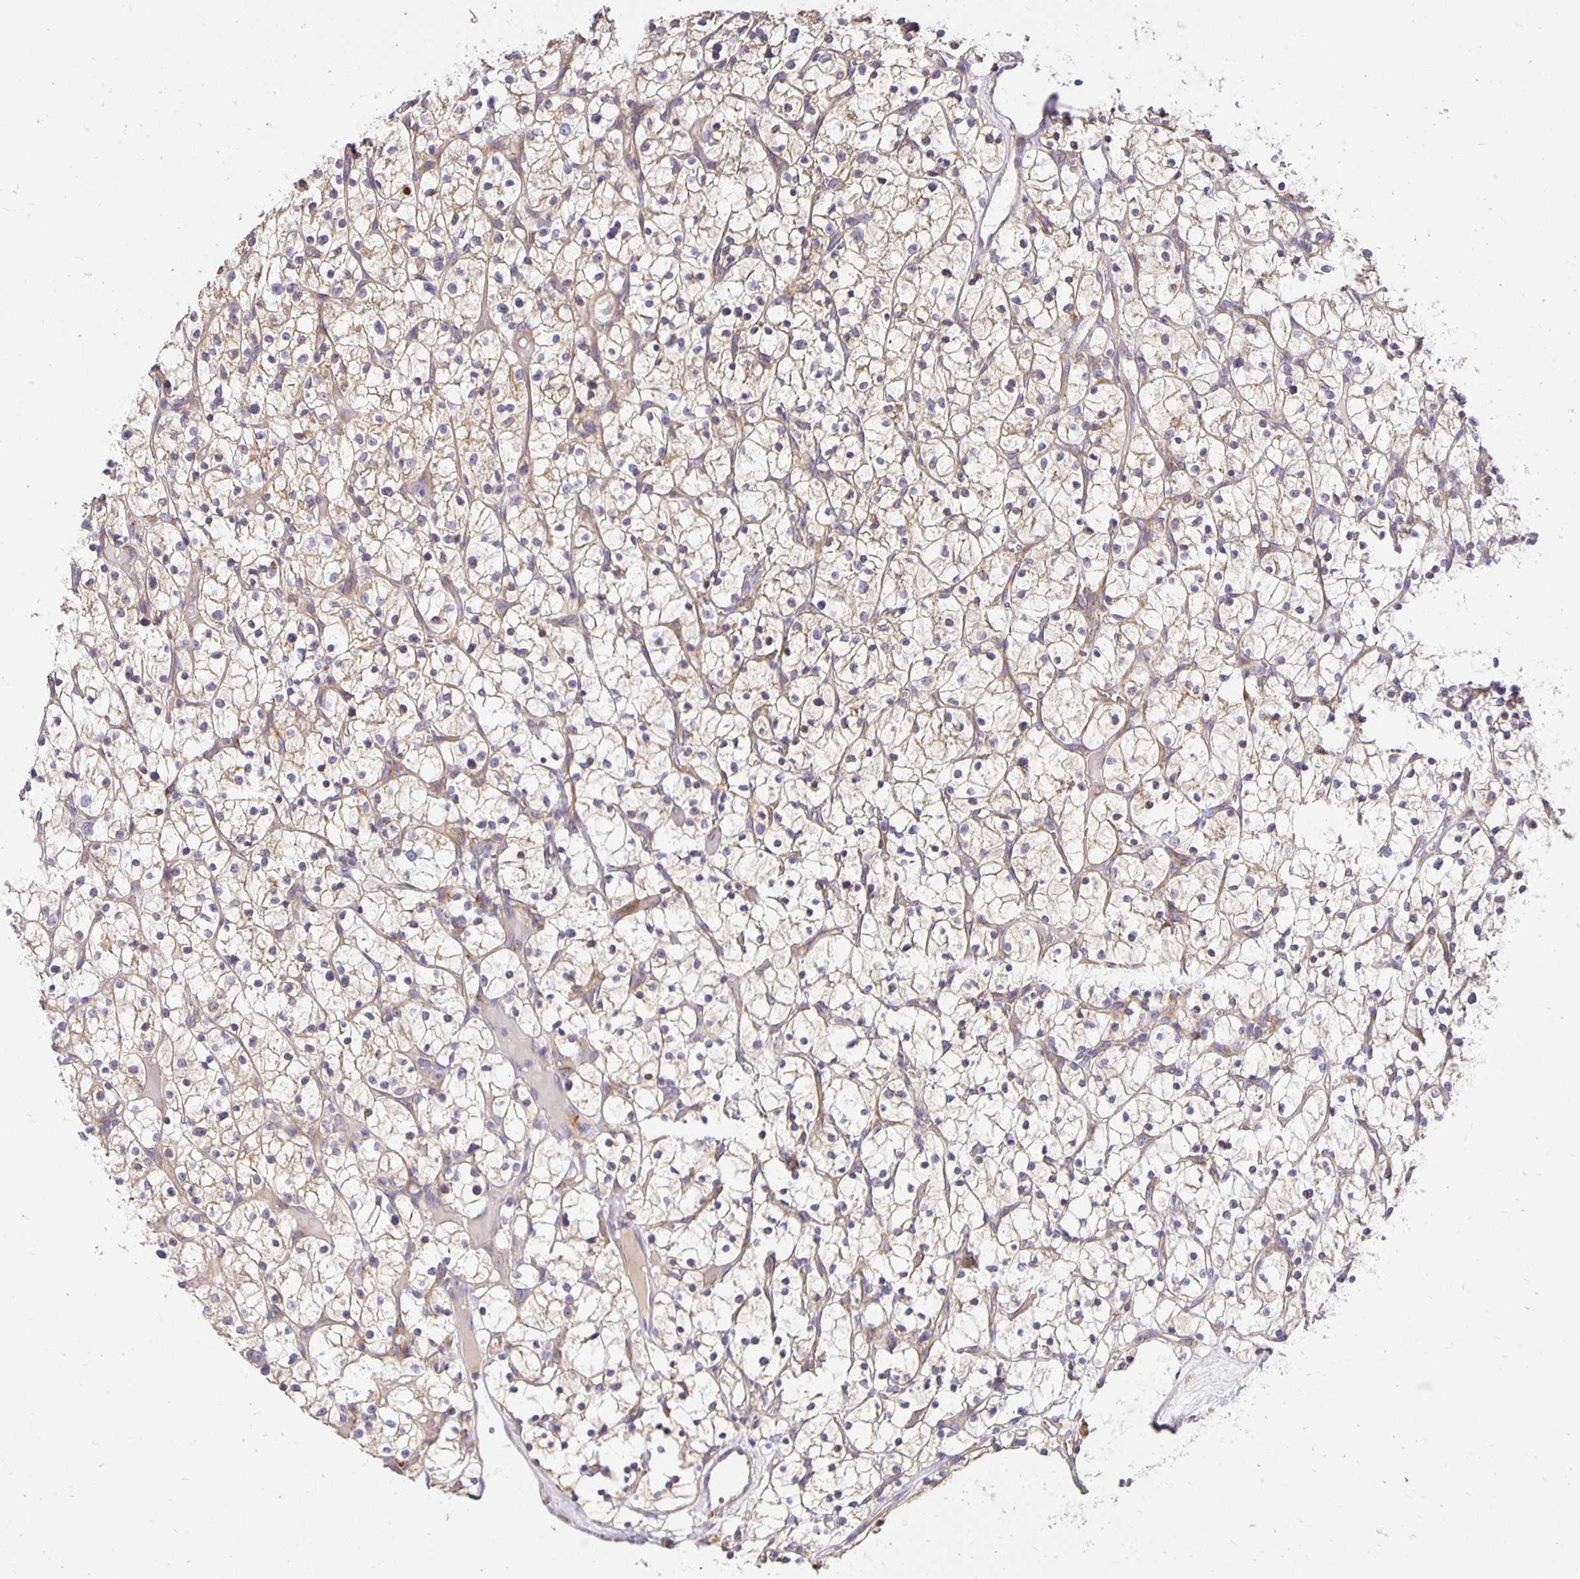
{"staining": {"intensity": "weak", "quantity": ">75%", "location": "cytoplasmic/membranous"}, "tissue": "renal cancer", "cell_type": "Tumor cells", "image_type": "cancer", "snomed": [{"axis": "morphology", "description": "Adenocarcinoma, NOS"}, {"axis": "topography", "description": "Kidney"}], "caption": "Protein positivity by immunohistochemistry demonstrates weak cytoplasmic/membranous staining in approximately >75% of tumor cells in renal cancer (adenocarcinoma).", "gene": "PLOD1", "patient": {"sex": "female", "age": 64}}